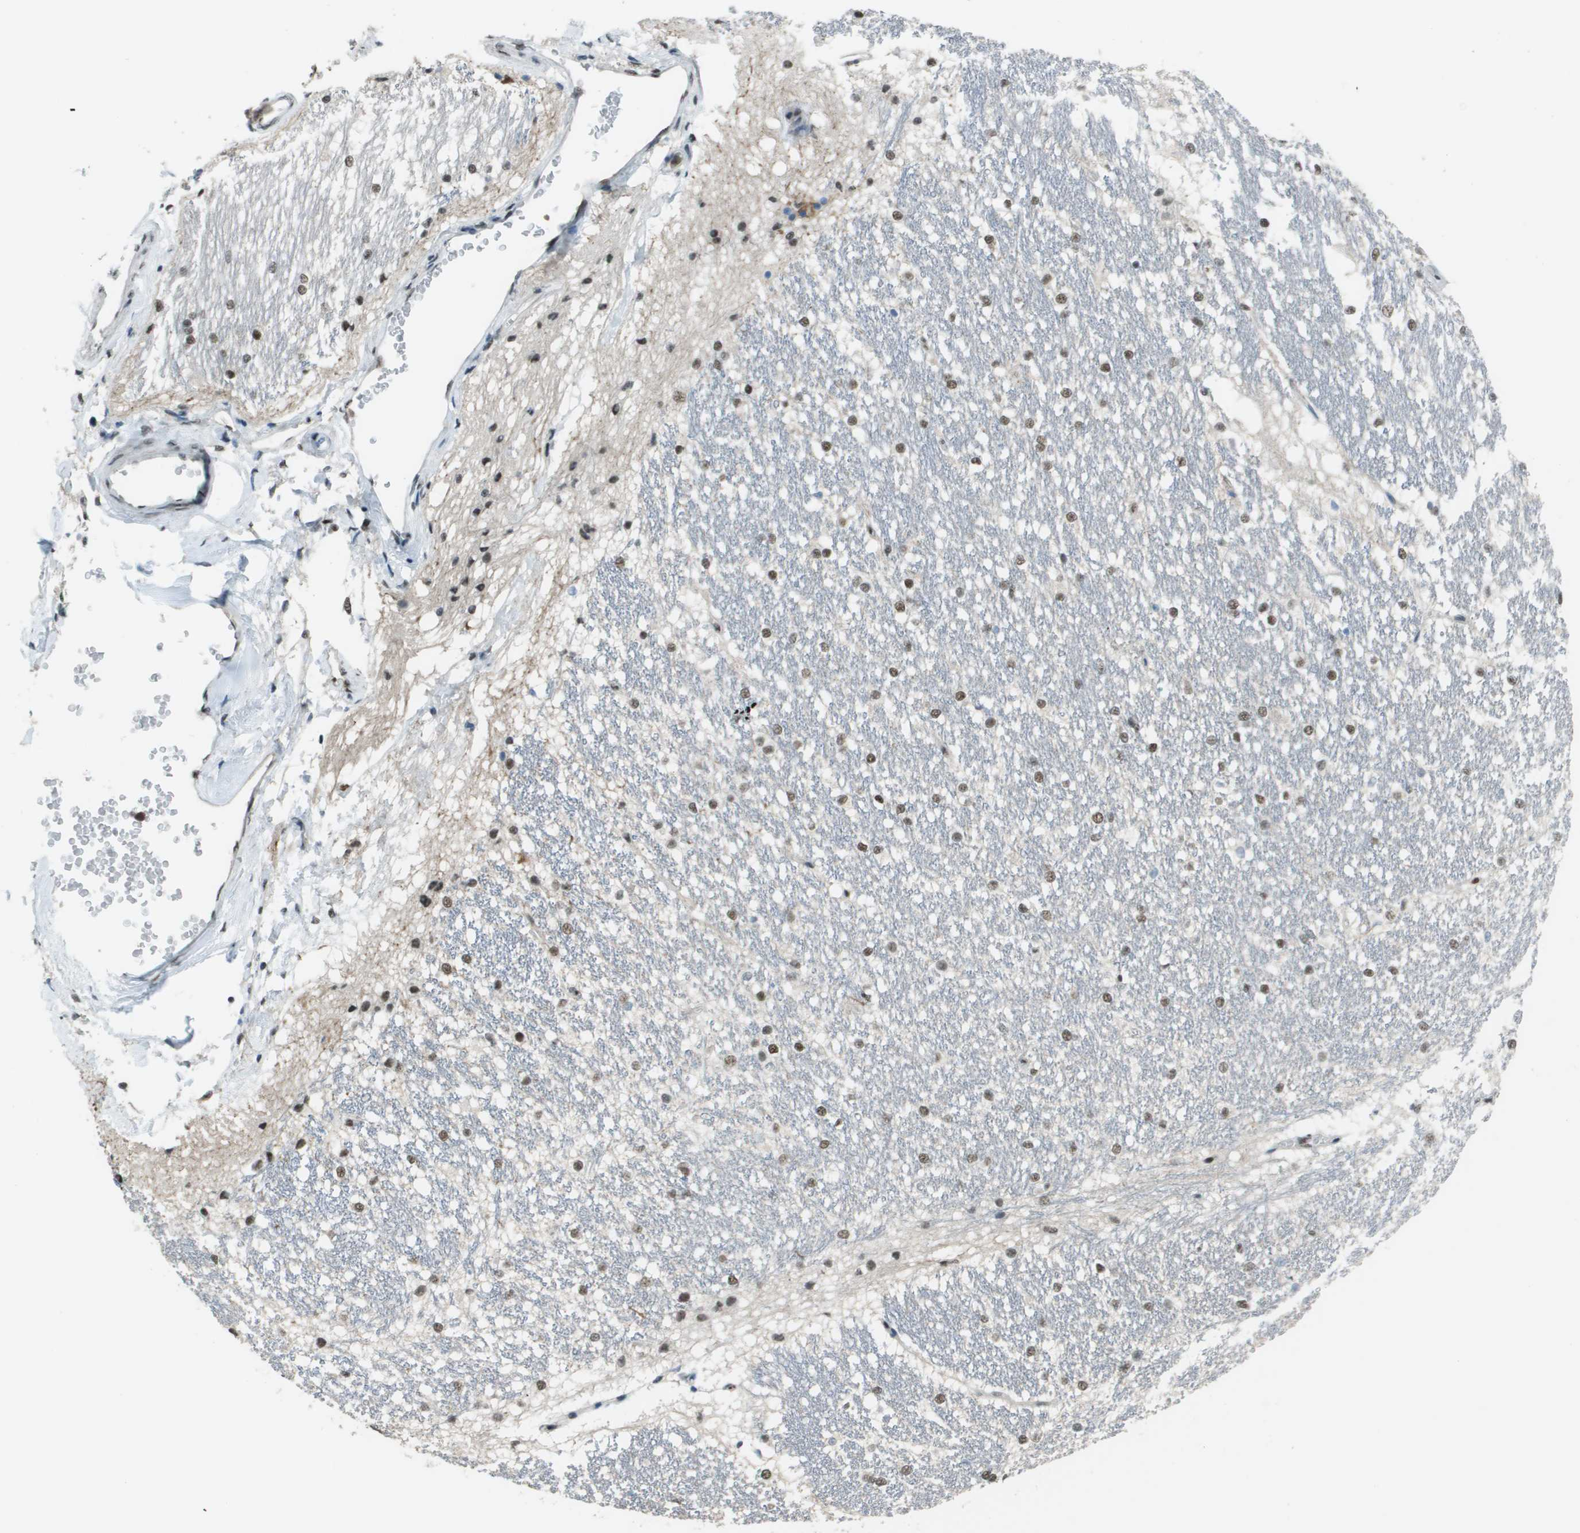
{"staining": {"intensity": "negative", "quantity": "none", "location": "none"}, "tissue": "hippocampus", "cell_type": "Glial cells", "image_type": "normal", "snomed": [{"axis": "morphology", "description": "Normal tissue, NOS"}, {"axis": "topography", "description": "Hippocampus"}], "caption": "Protein analysis of unremarkable hippocampus shows no significant positivity in glial cells. The staining is performed using DAB brown chromogen with nuclei counter-stained in using hematoxylin.", "gene": "DEPDC1", "patient": {"sex": "female", "age": 19}}